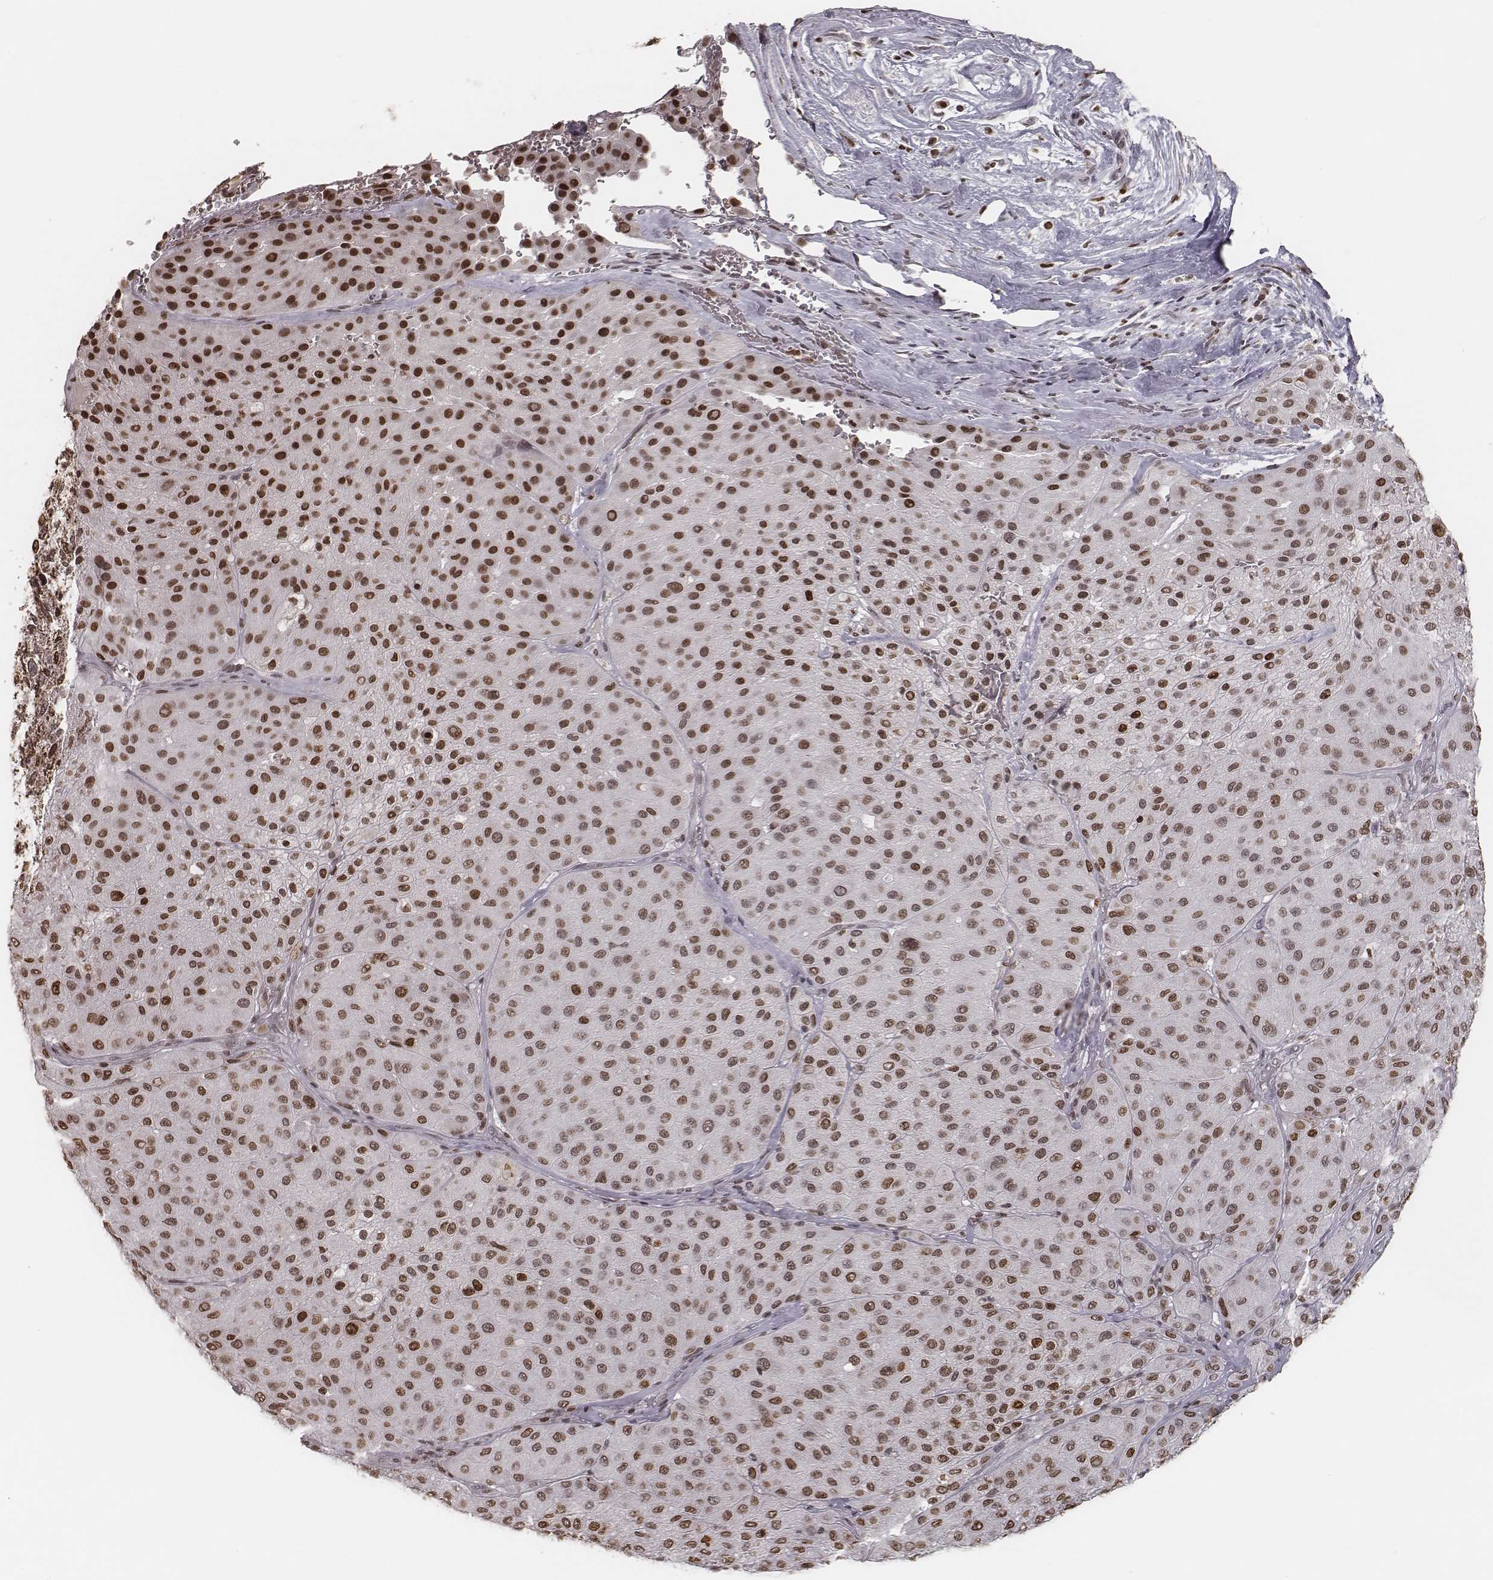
{"staining": {"intensity": "moderate", "quantity": ">75%", "location": "nuclear"}, "tissue": "melanoma", "cell_type": "Tumor cells", "image_type": "cancer", "snomed": [{"axis": "morphology", "description": "Malignant melanoma, Metastatic site"}, {"axis": "topography", "description": "Smooth muscle"}], "caption": "Immunohistochemistry staining of melanoma, which displays medium levels of moderate nuclear expression in approximately >75% of tumor cells indicating moderate nuclear protein staining. The staining was performed using DAB (brown) for protein detection and nuclei were counterstained in hematoxylin (blue).", "gene": "HMGA2", "patient": {"sex": "male", "age": 41}}